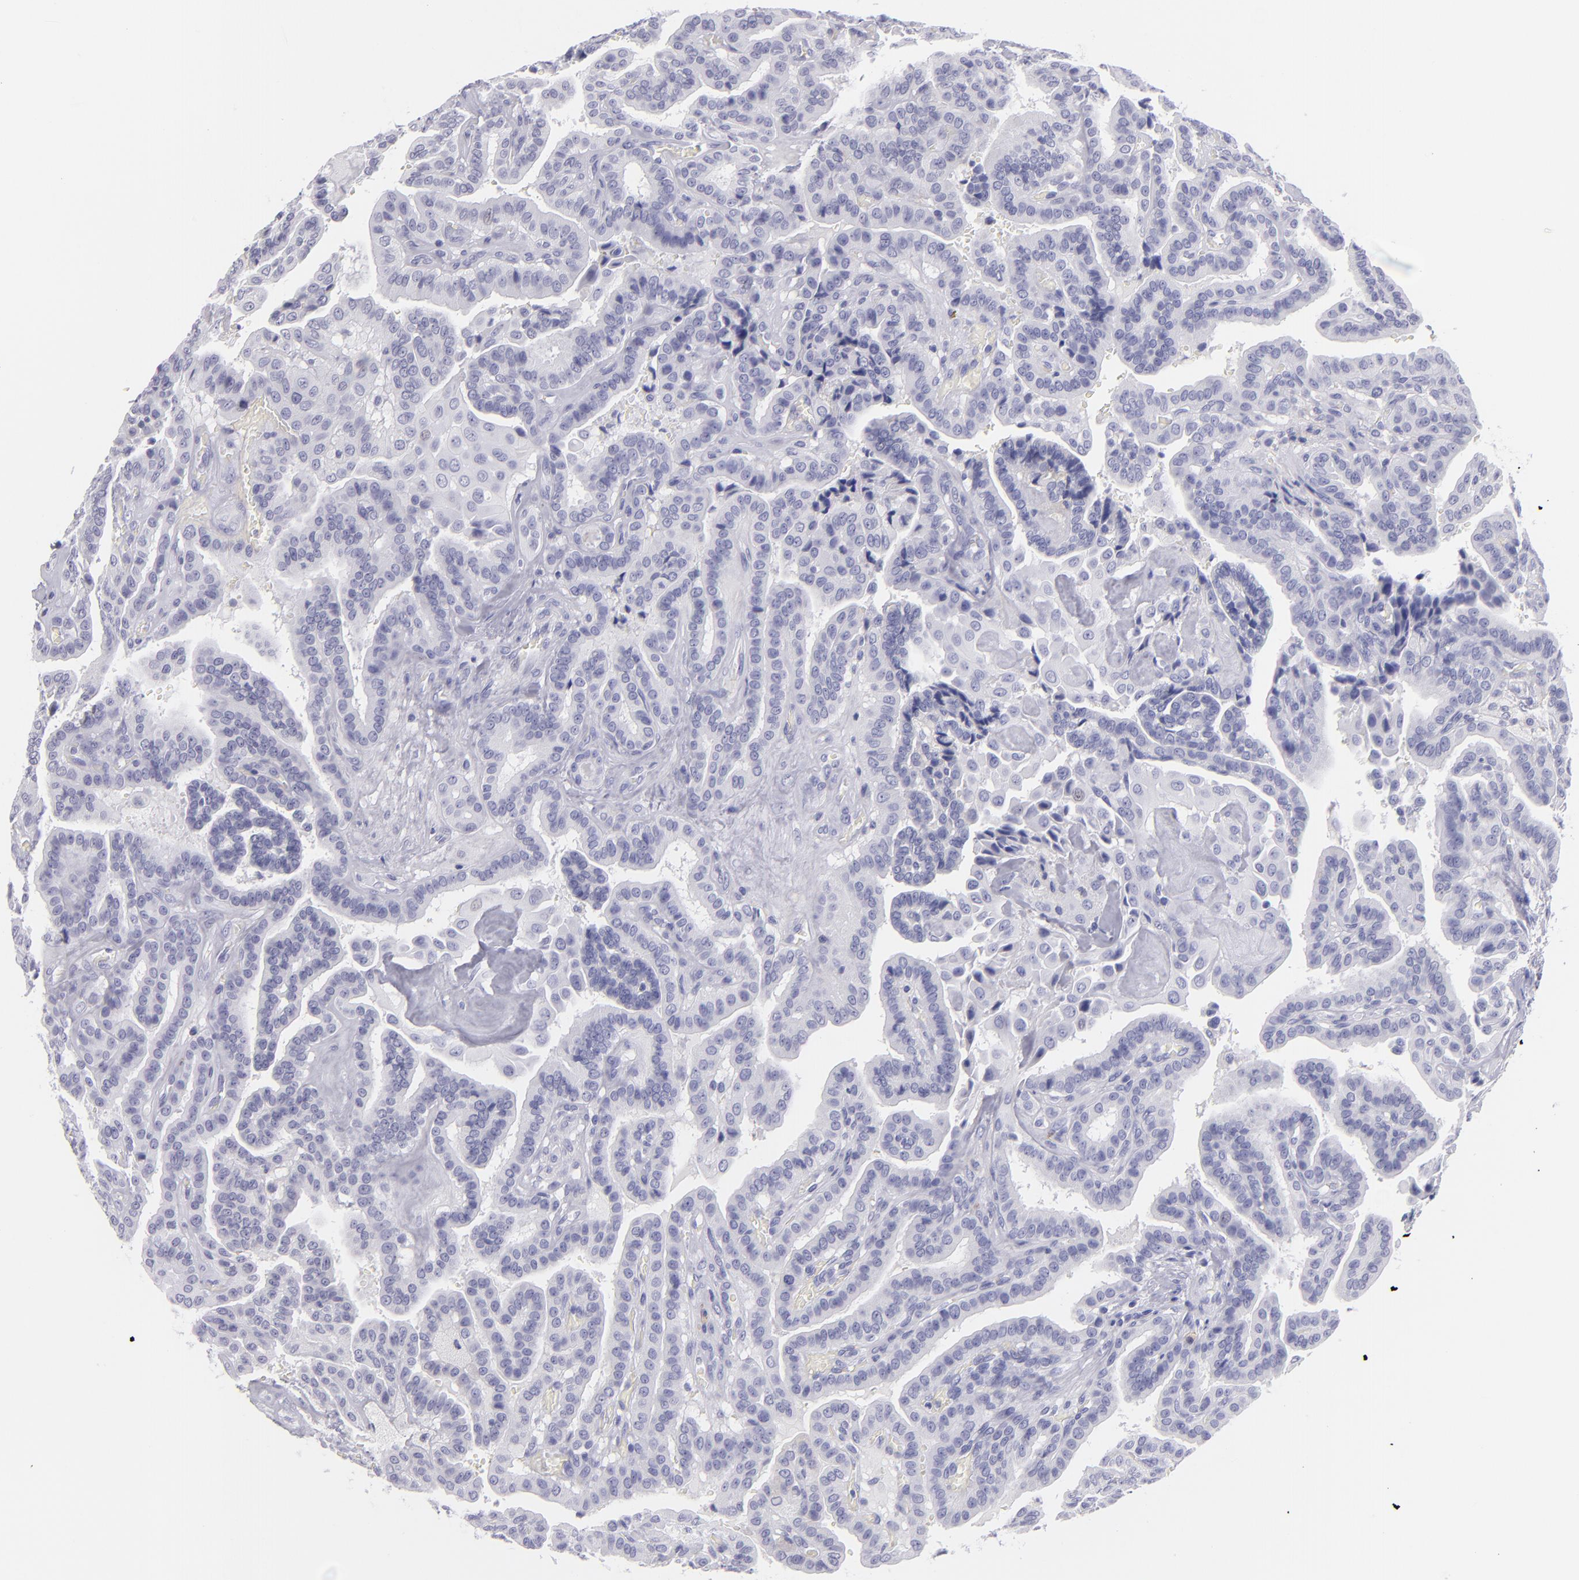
{"staining": {"intensity": "negative", "quantity": "none", "location": "none"}, "tissue": "thyroid cancer", "cell_type": "Tumor cells", "image_type": "cancer", "snomed": [{"axis": "morphology", "description": "Papillary adenocarcinoma, NOS"}, {"axis": "topography", "description": "Thyroid gland"}], "caption": "Image shows no significant protein expression in tumor cells of thyroid papillary adenocarcinoma.", "gene": "CD82", "patient": {"sex": "male", "age": 87}}